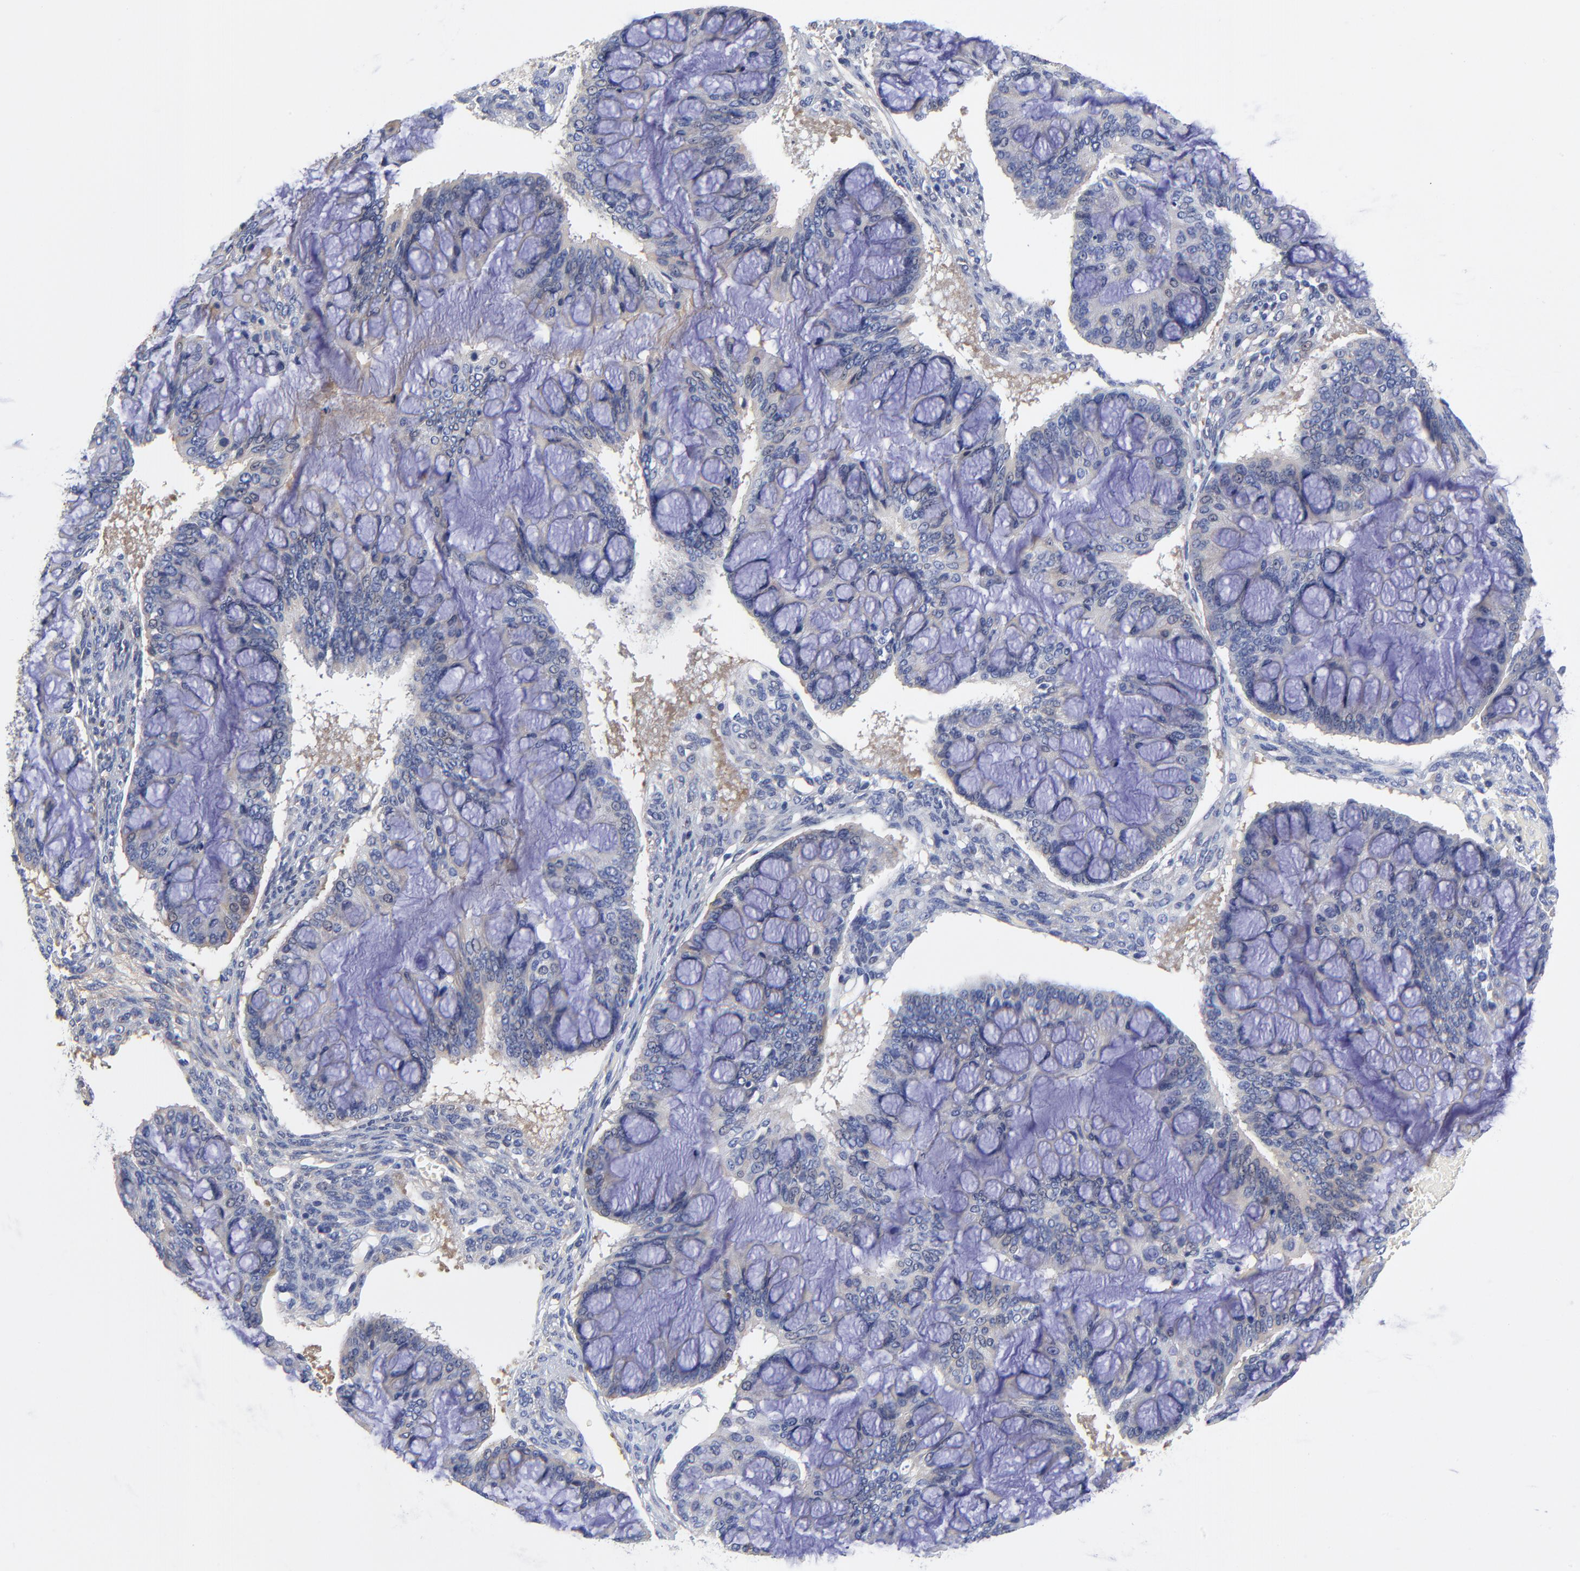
{"staining": {"intensity": "weak", "quantity": "25%-75%", "location": "cytoplasmic/membranous"}, "tissue": "ovarian cancer", "cell_type": "Tumor cells", "image_type": "cancer", "snomed": [{"axis": "morphology", "description": "Cystadenocarcinoma, mucinous, NOS"}, {"axis": "topography", "description": "Ovary"}], "caption": "Immunohistochemistry (IHC) (DAB (3,3'-diaminobenzidine)) staining of mucinous cystadenocarcinoma (ovarian) reveals weak cytoplasmic/membranous protein staining in approximately 25%-75% of tumor cells. (DAB (3,3'-diaminobenzidine) = brown stain, brightfield microscopy at high magnification).", "gene": "IGLV3-10", "patient": {"sex": "female", "age": 73}}